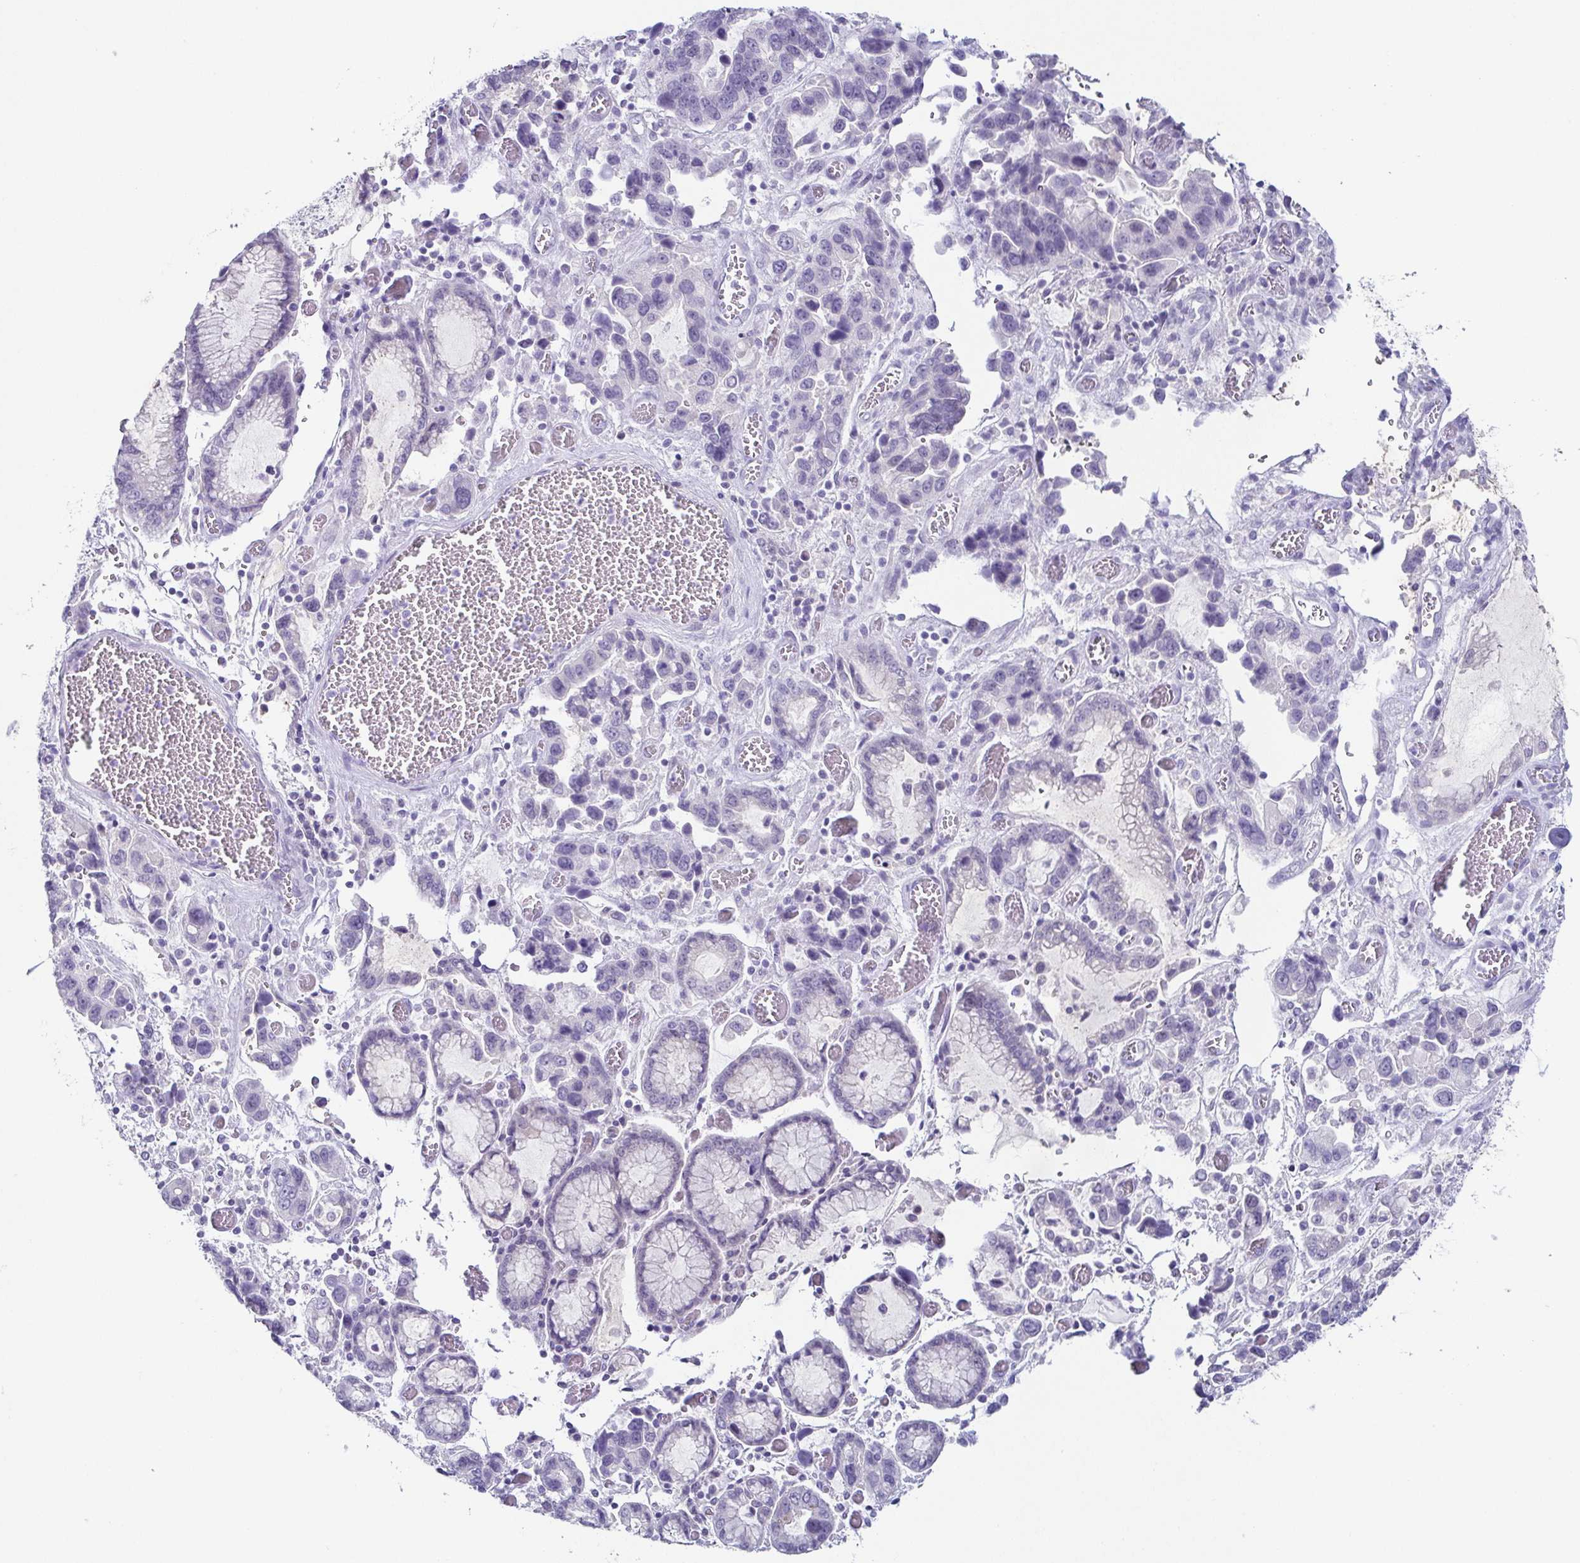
{"staining": {"intensity": "negative", "quantity": "none", "location": "none"}, "tissue": "stomach cancer", "cell_type": "Tumor cells", "image_type": "cancer", "snomed": [{"axis": "morphology", "description": "Adenocarcinoma, NOS"}, {"axis": "topography", "description": "Stomach, upper"}], "caption": "An immunohistochemistry image of adenocarcinoma (stomach) is shown. There is no staining in tumor cells of adenocarcinoma (stomach).", "gene": "TP73", "patient": {"sex": "female", "age": 81}}